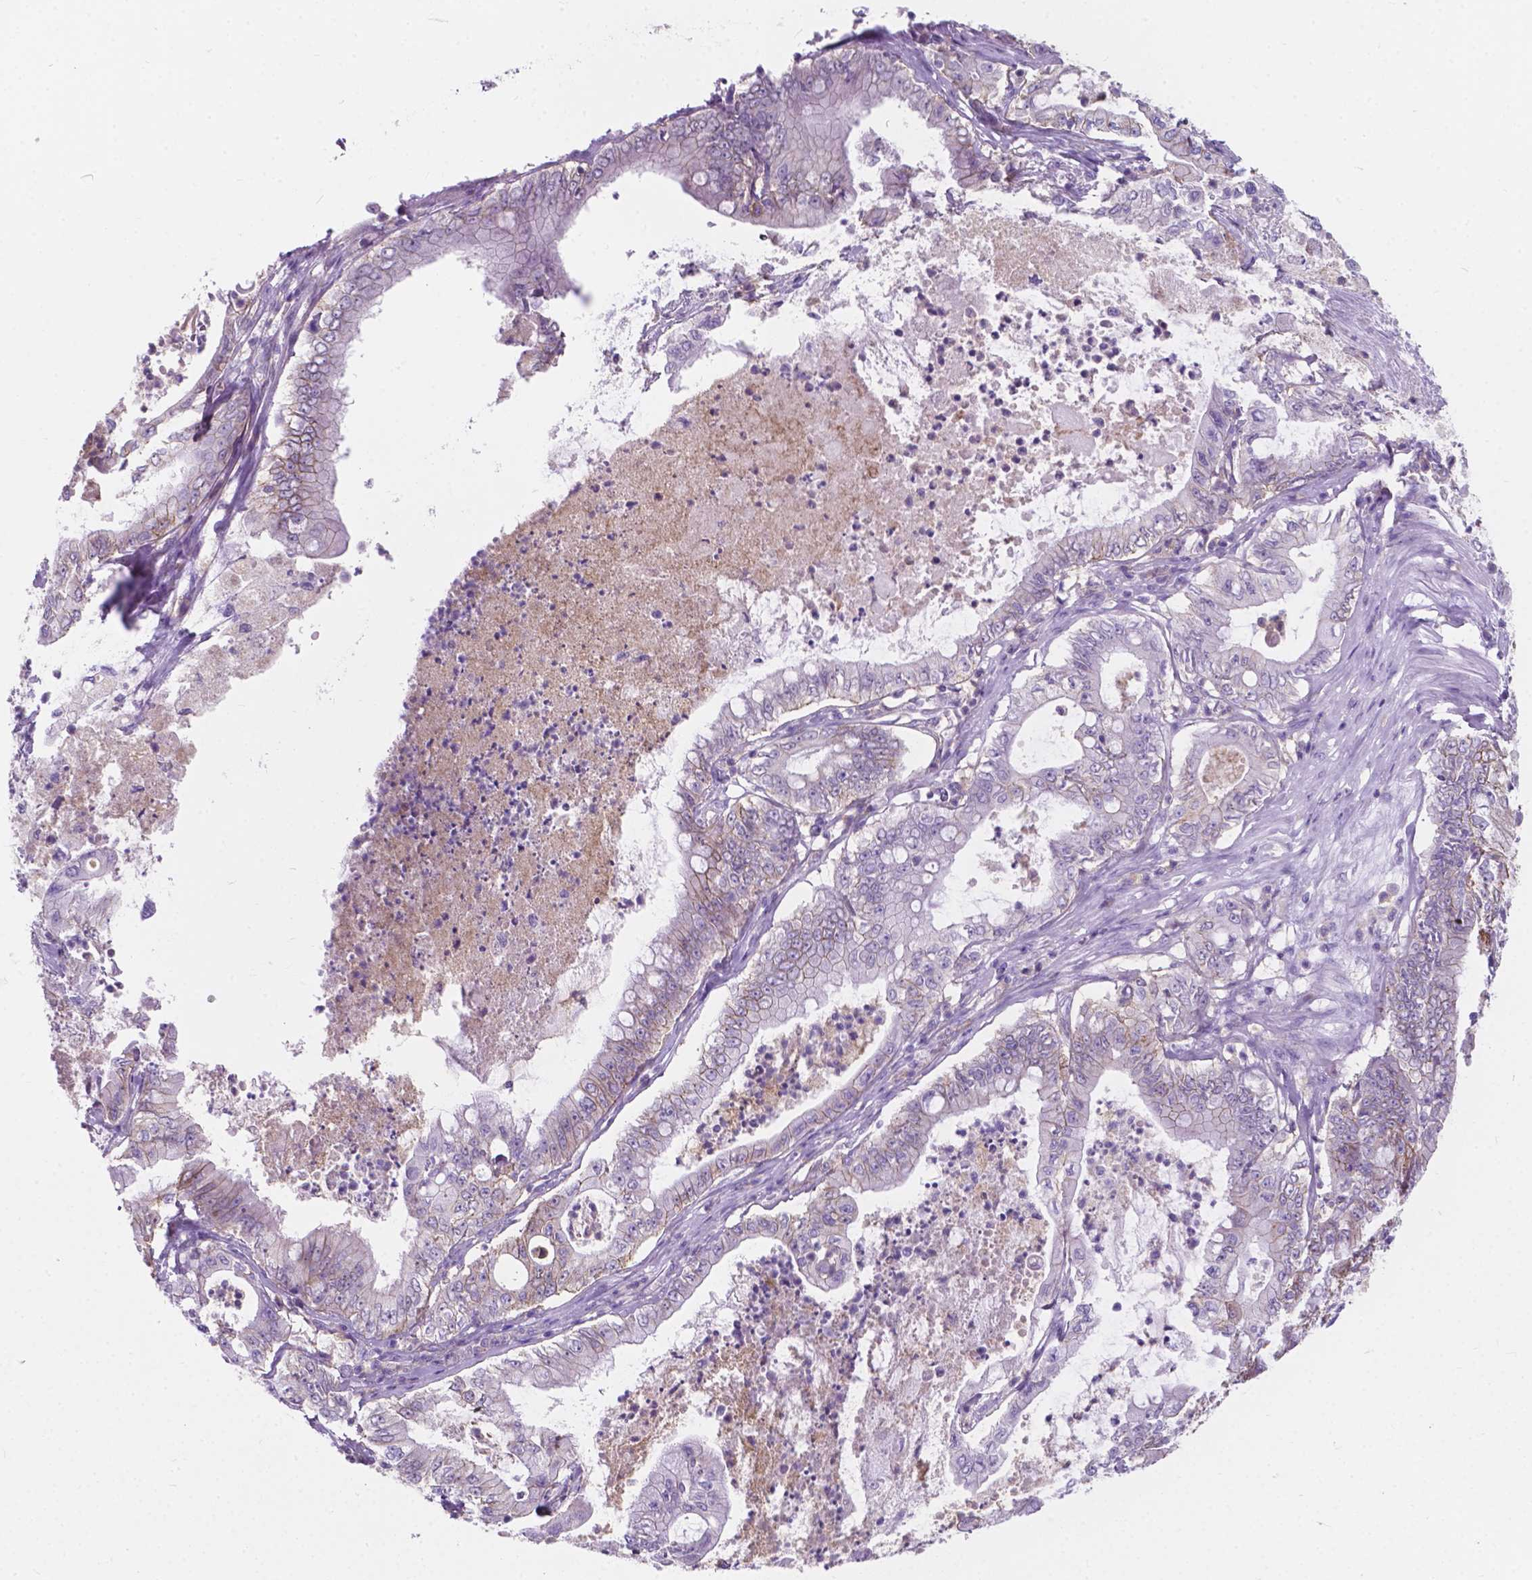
{"staining": {"intensity": "moderate", "quantity": "25%-75%", "location": "cytoplasmic/membranous"}, "tissue": "pancreatic cancer", "cell_type": "Tumor cells", "image_type": "cancer", "snomed": [{"axis": "morphology", "description": "Adenocarcinoma, NOS"}, {"axis": "topography", "description": "Pancreas"}], "caption": "Pancreatic cancer (adenocarcinoma) stained for a protein (brown) demonstrates moderate cytoplasmic/membranous positive positivity in approximately 25%-75% of tumor cells.", "gene": "KIAA0040", "patient": {"sex": "male", "age": 71}}